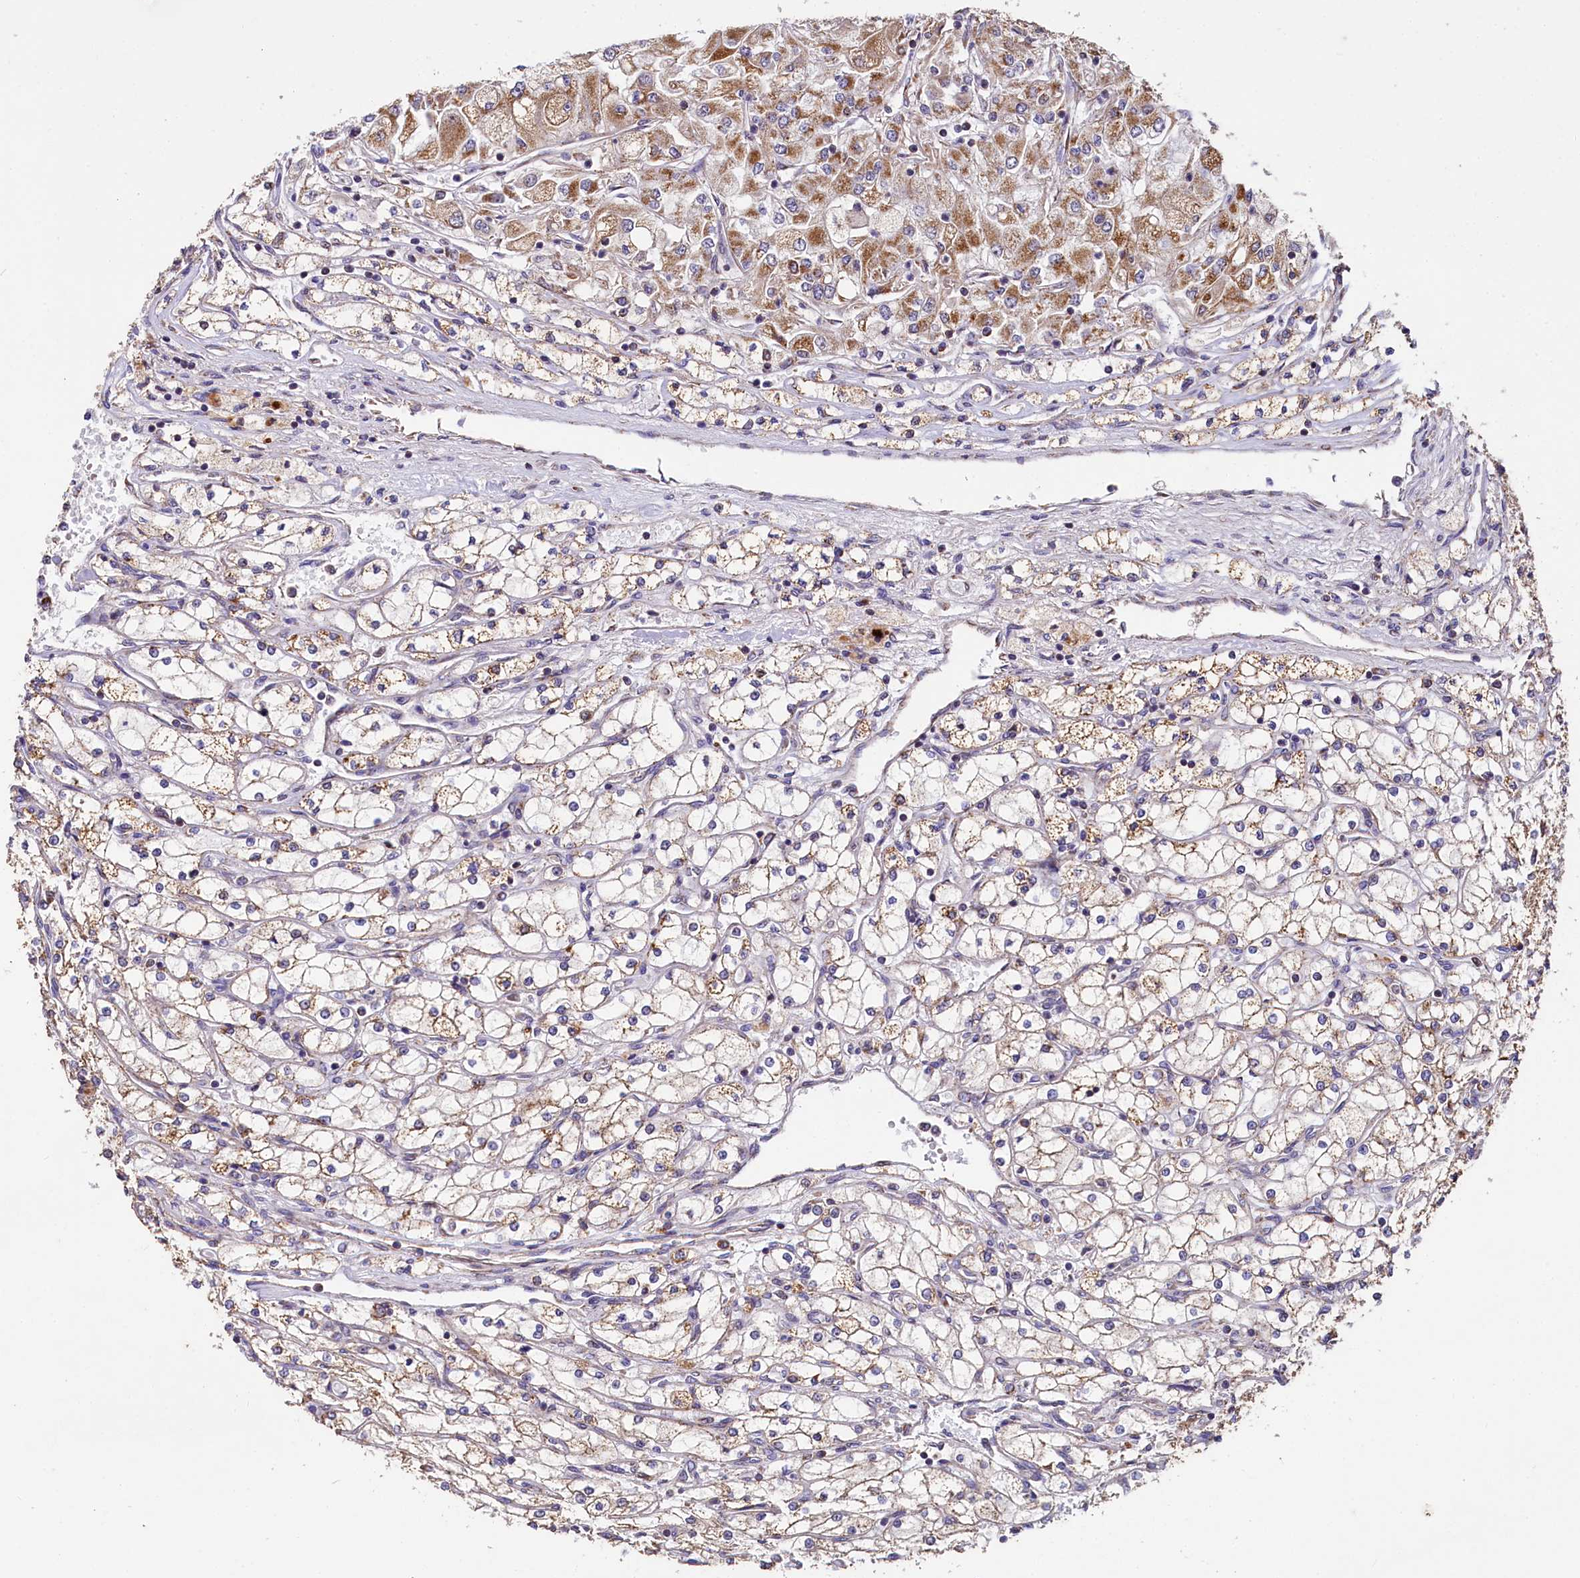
{"staining": {"intensity": "moderate", "quantity": "<25%", "location": "cytoplasmic/membranous"}, "tissue": "renal cancer", "cell_type": "Tumor cells", "image_type": "cancer", "snomed": [{"axis": "morphology", "description": "Adenocarcinoma, NOS"}, {"axis": "topography", "description": "Kidney"}], "caption": "Renal cancer stained with a brown dye displays moderate cytoplasmic/membranous positive staining in approximately <25% of tumor cells.", "gene": "SPRYD3", "patient": {"sex": "male", "age": 80}}